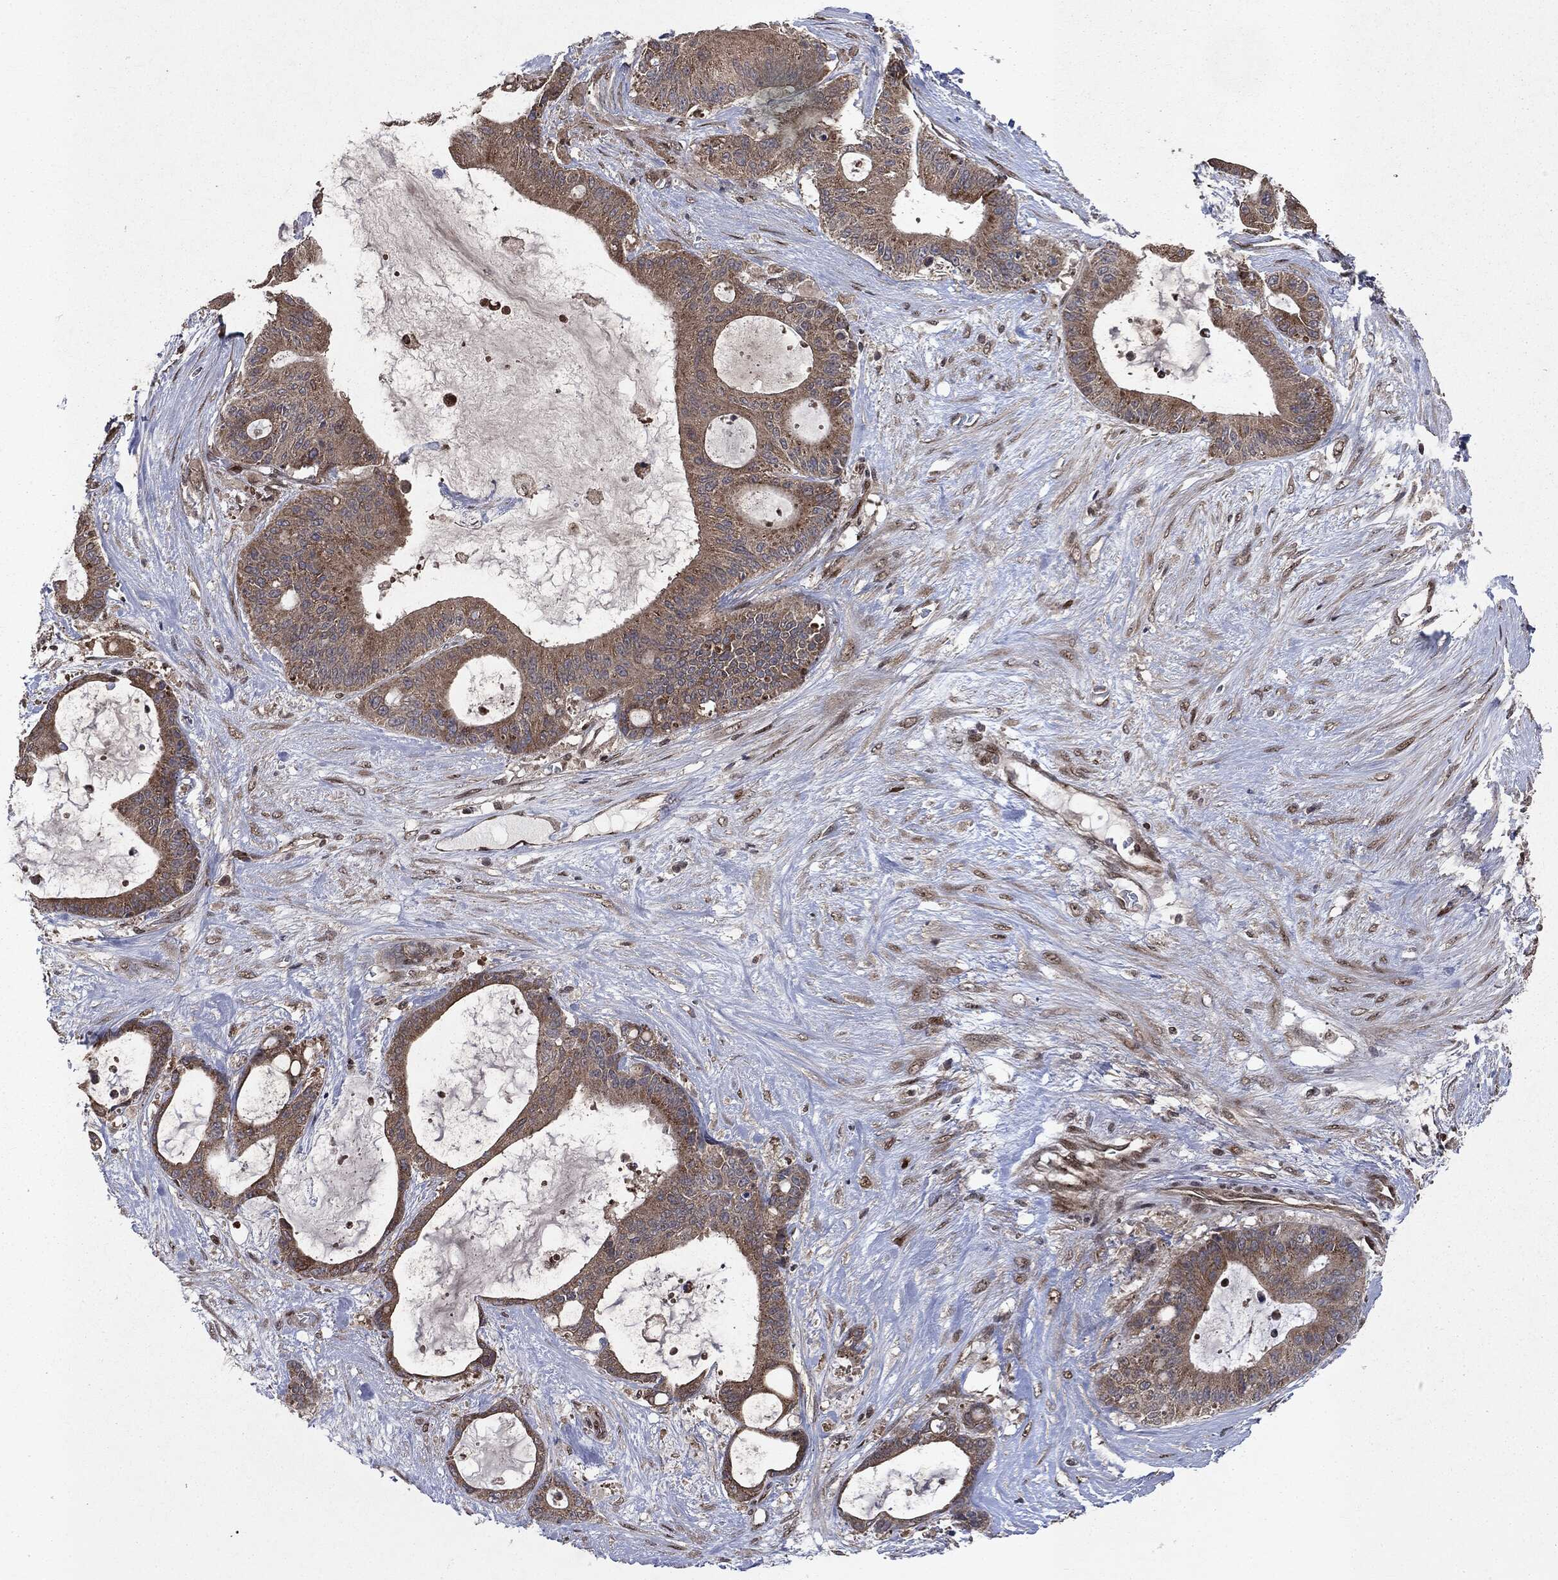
{"staining": {"intensity": "weak", "quantity": ">75%", "location": "cytoplasmic/membranous"}, "tissue": "liver cancer", "cell_type": "Tumor cells", "image_type": "cancer", "snomed": [{"axis": "morphology", "description": "Normal tissue, NOS"}, {"axis": "morphology", "description": "Cholangiocarcinoma"}, {"axis": "topography", "description": "Liver"}, {"axis": "topography", "description": "Peripheral nerve tissue"}], "caption": "Liver cancer was stained to show a protein in brown. There is low levels of weak cytoplasmic/membranous positivity in about >75% of tumor cells.", "gene": "PLPPR2", "patient": {"sex": "female", "age": 73}}